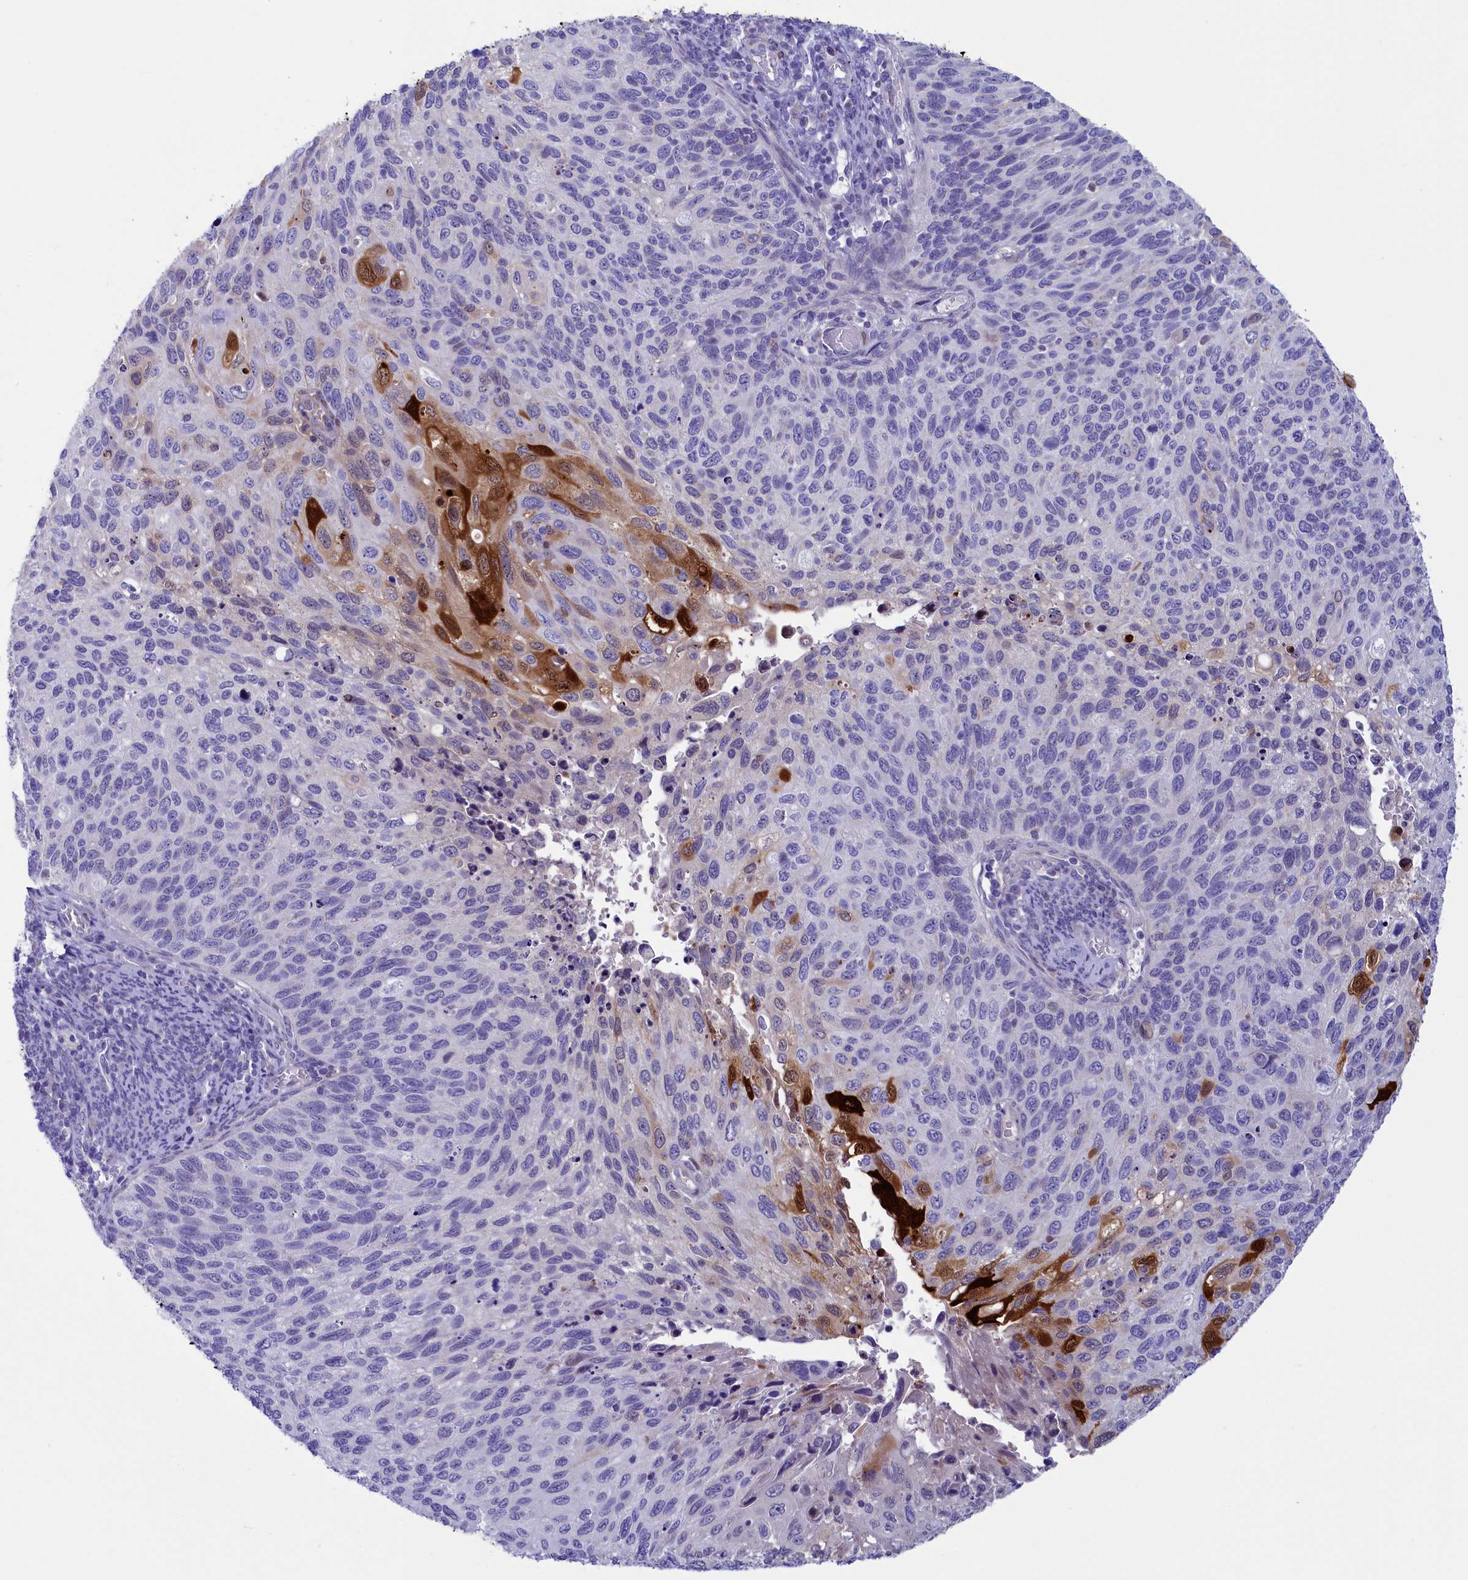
{"staining": {"intensity": "strong", "quantity": "<25%", "location": "cytoplasmic/membranous,nuclear"}, "tissue": "cervical cancer", "cell_type": "Tumor cells", "image_type": "cancer", "snomed": [{"axis": "morphology", "description": "Squamous cell carcinoma, NOS"}, {"axis": "topography", "description": "Cervix"}], "caption": "Immunohistochemical staining of human cervical squamous cell carcinoma demonstrates medium levels of strong cytoplasmic/membranous and nuclear expression in about <25% of tumor cells.", "gene": "LOXL1", "patient": {"sex": "female", "age": 70}}